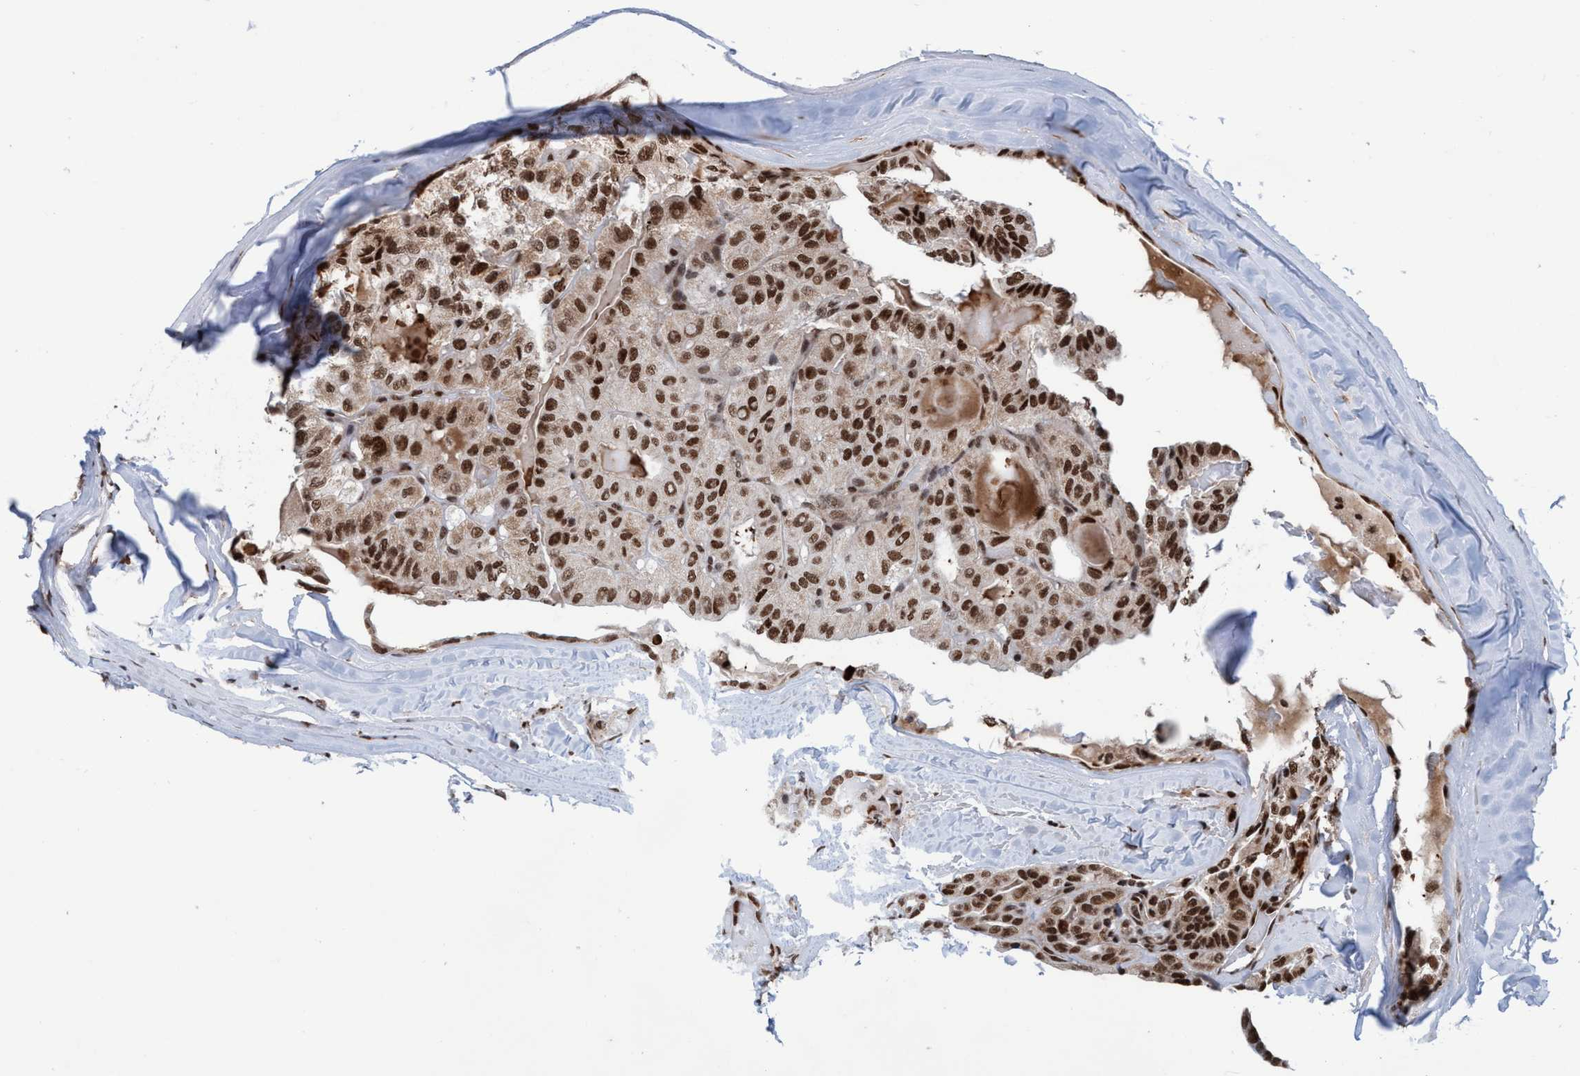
{"staining": {"intensity": "moderate", "quantity": ">75%", "location": "nuclear"}, "tissue": "thyroid cancer", "cell_type": "Tumor cells", "image_type": "cancer", "snomed": [{"axis": "morphology", "description": "Papillary adenocarcinoma, NOS"}, {"axis": "topography", "description": "Thyroid gland"}], "caption": "IHC staining of thyroid cancer (papillary adenocarcinoma), which displays medium levels of moderate nuclear positivity in approximately >75% of tumor cells indicating moderate nuclear protein positivity. The staining was performed using DAB (brown) for protein detection and nuclei were counterstained in hematoxylin (blue).", "gene": "TOPBP1", "patient": {"sex": "male", "age": 77}}